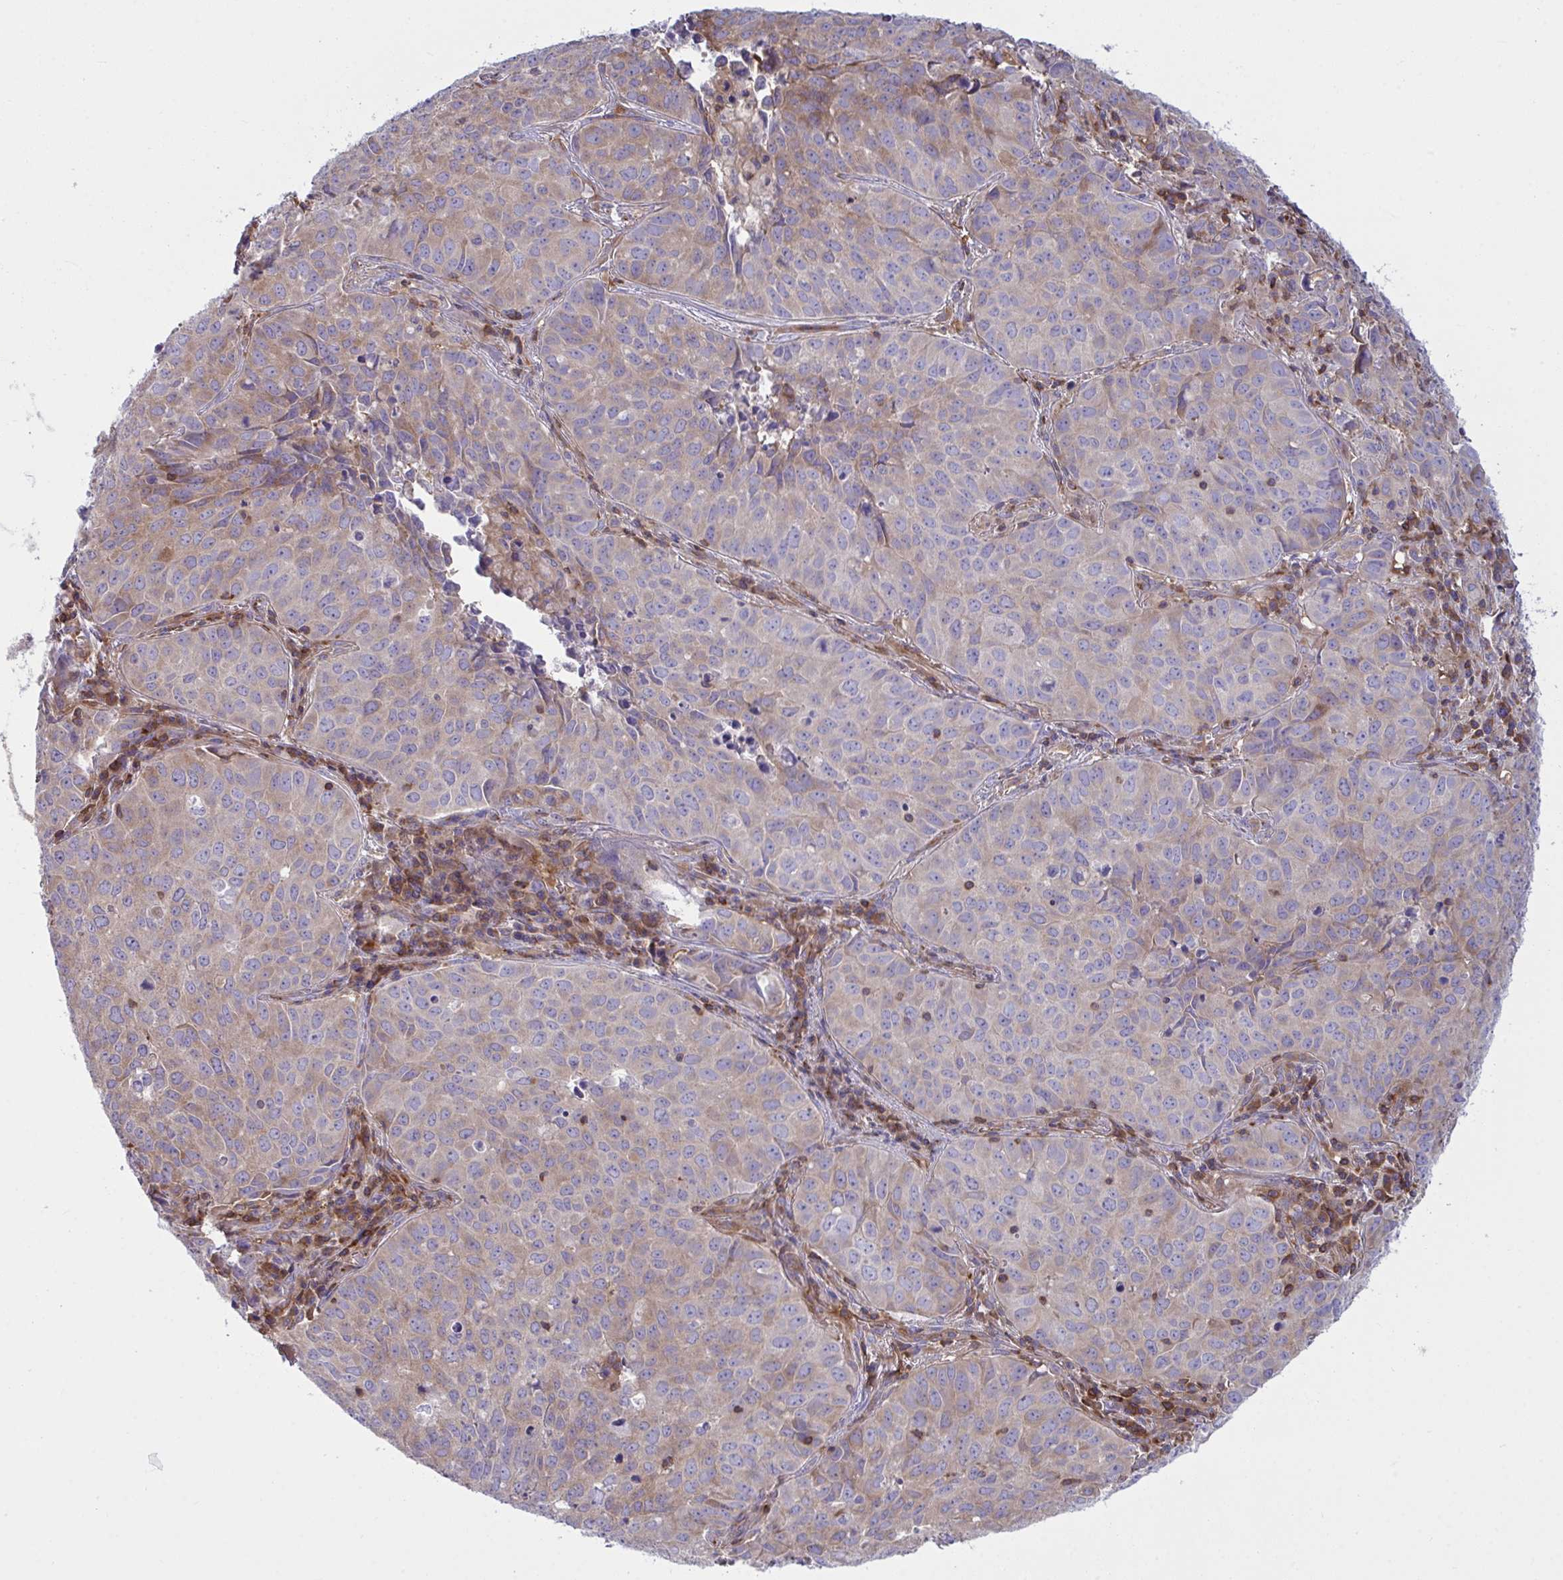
{"staining": {"intensity": "weak", "quantity": "25%-75%", "location": "cytoplasmic/membranous"}, "tissue": "lung cancer", "cell_type": "Tumor cells", "image_type": "cancer", "snomed": [{"axis": "morphology", "description": "Adenocarcinoma, NOS"}, {"axis": "topography", "description": "Lung"}], "caption": "A brown stain labels weak cytoplasmic/membranous staining of a protein in human lung cancer (adenocarcinoma) tumor cells.", "gene": "TSC22D3", "patient": {"sex": "female", "age": 50}}